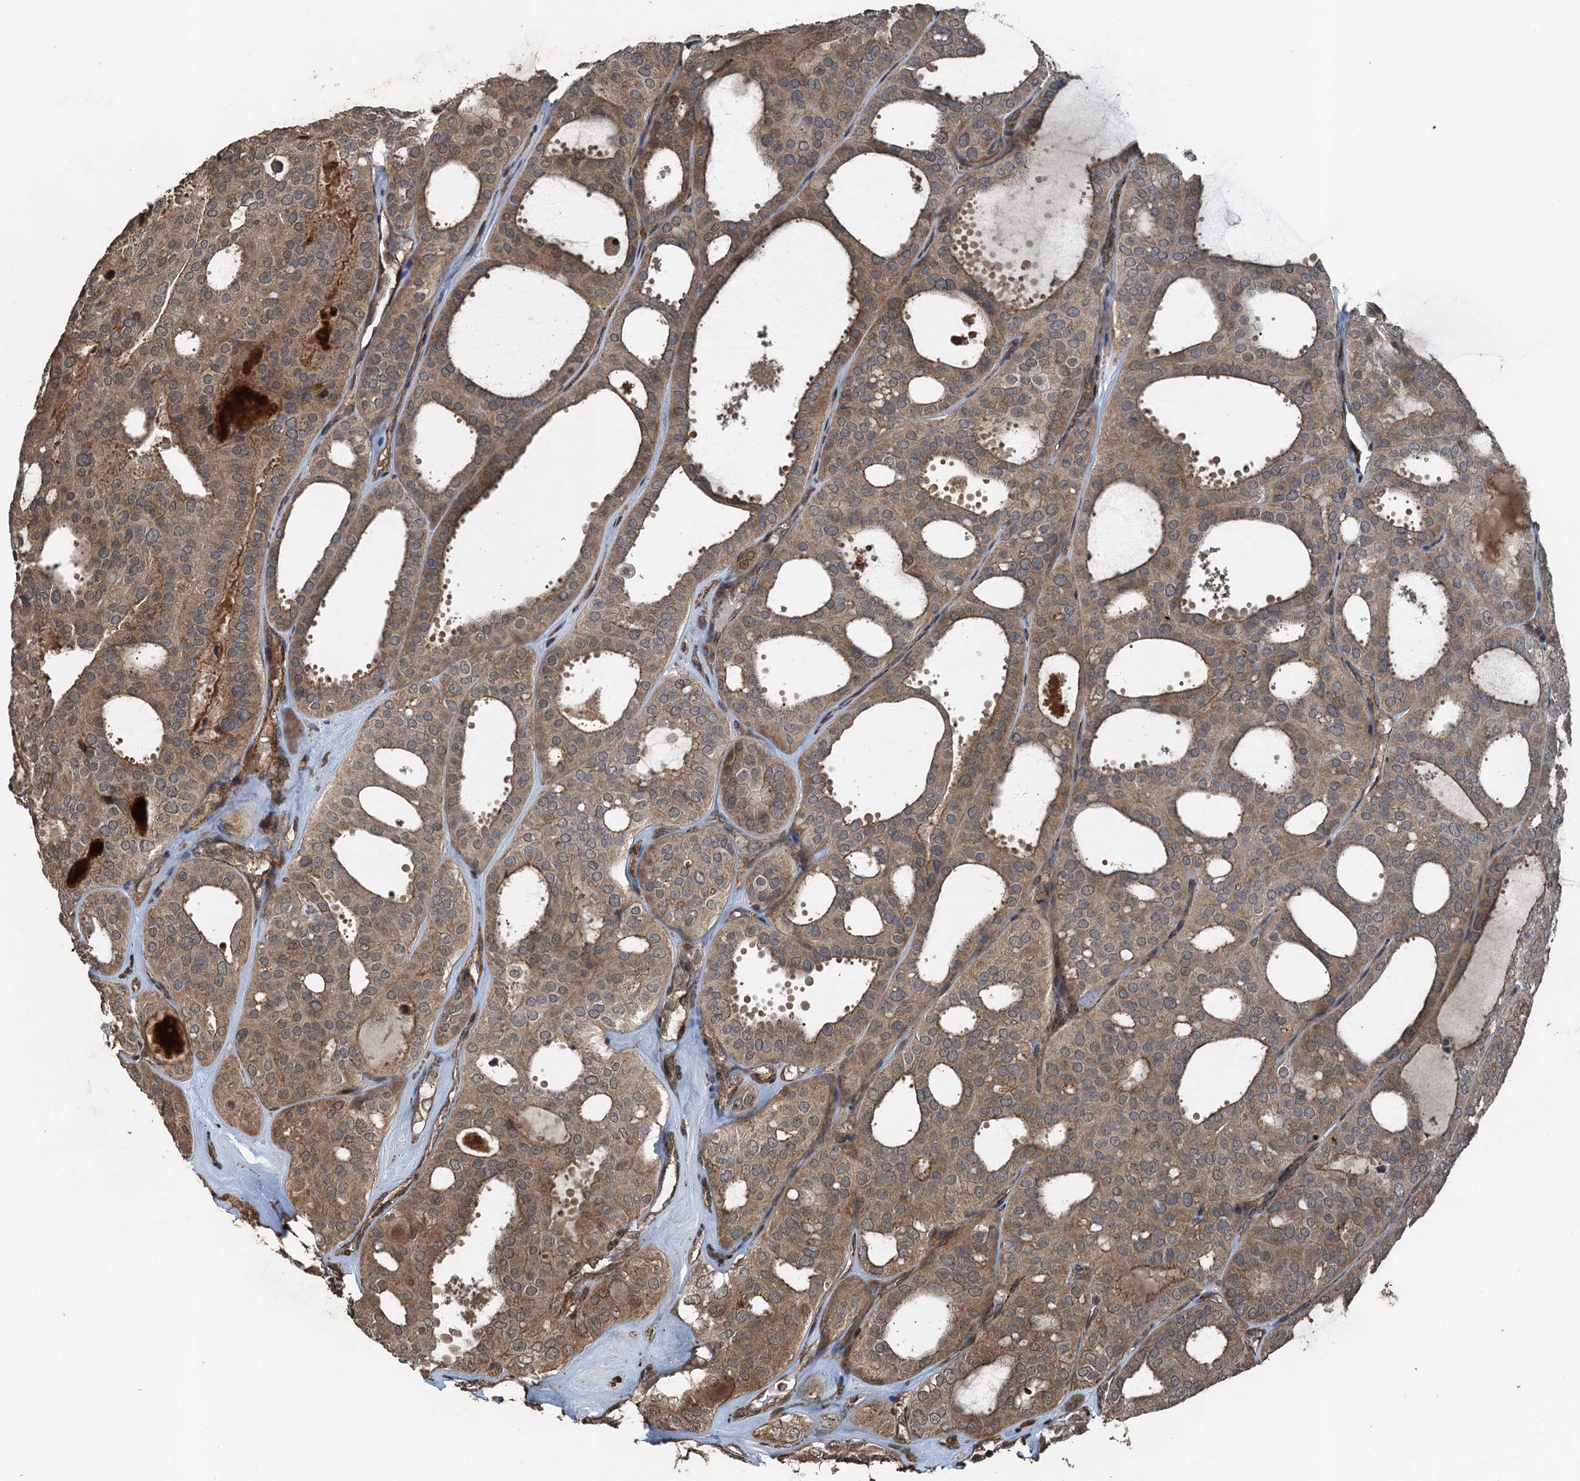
{"staining": {"intensity": "moderate", "quantity": ">75%", "location": "cytoplasmic/membranous"}, "tissue": "thyroid cancer", "cell_type": "Tumor cells", "image_type": "cancer", "snomed": [{"axis": "morphology", "description": "Follicular adenoma carcinoma, NOS"}, {"axis": "topography", "description": "Thyroid gland"}], "caption": "Follicular adenoma carcinoma (thyroid) was stained to show a protein in brown. There is medium levels of moderate cytoplasmic/membranous staining in approximately >75% of tumor cells.", "gene": "TCTN1", "patient": {"sex": "male", "age": 75}}